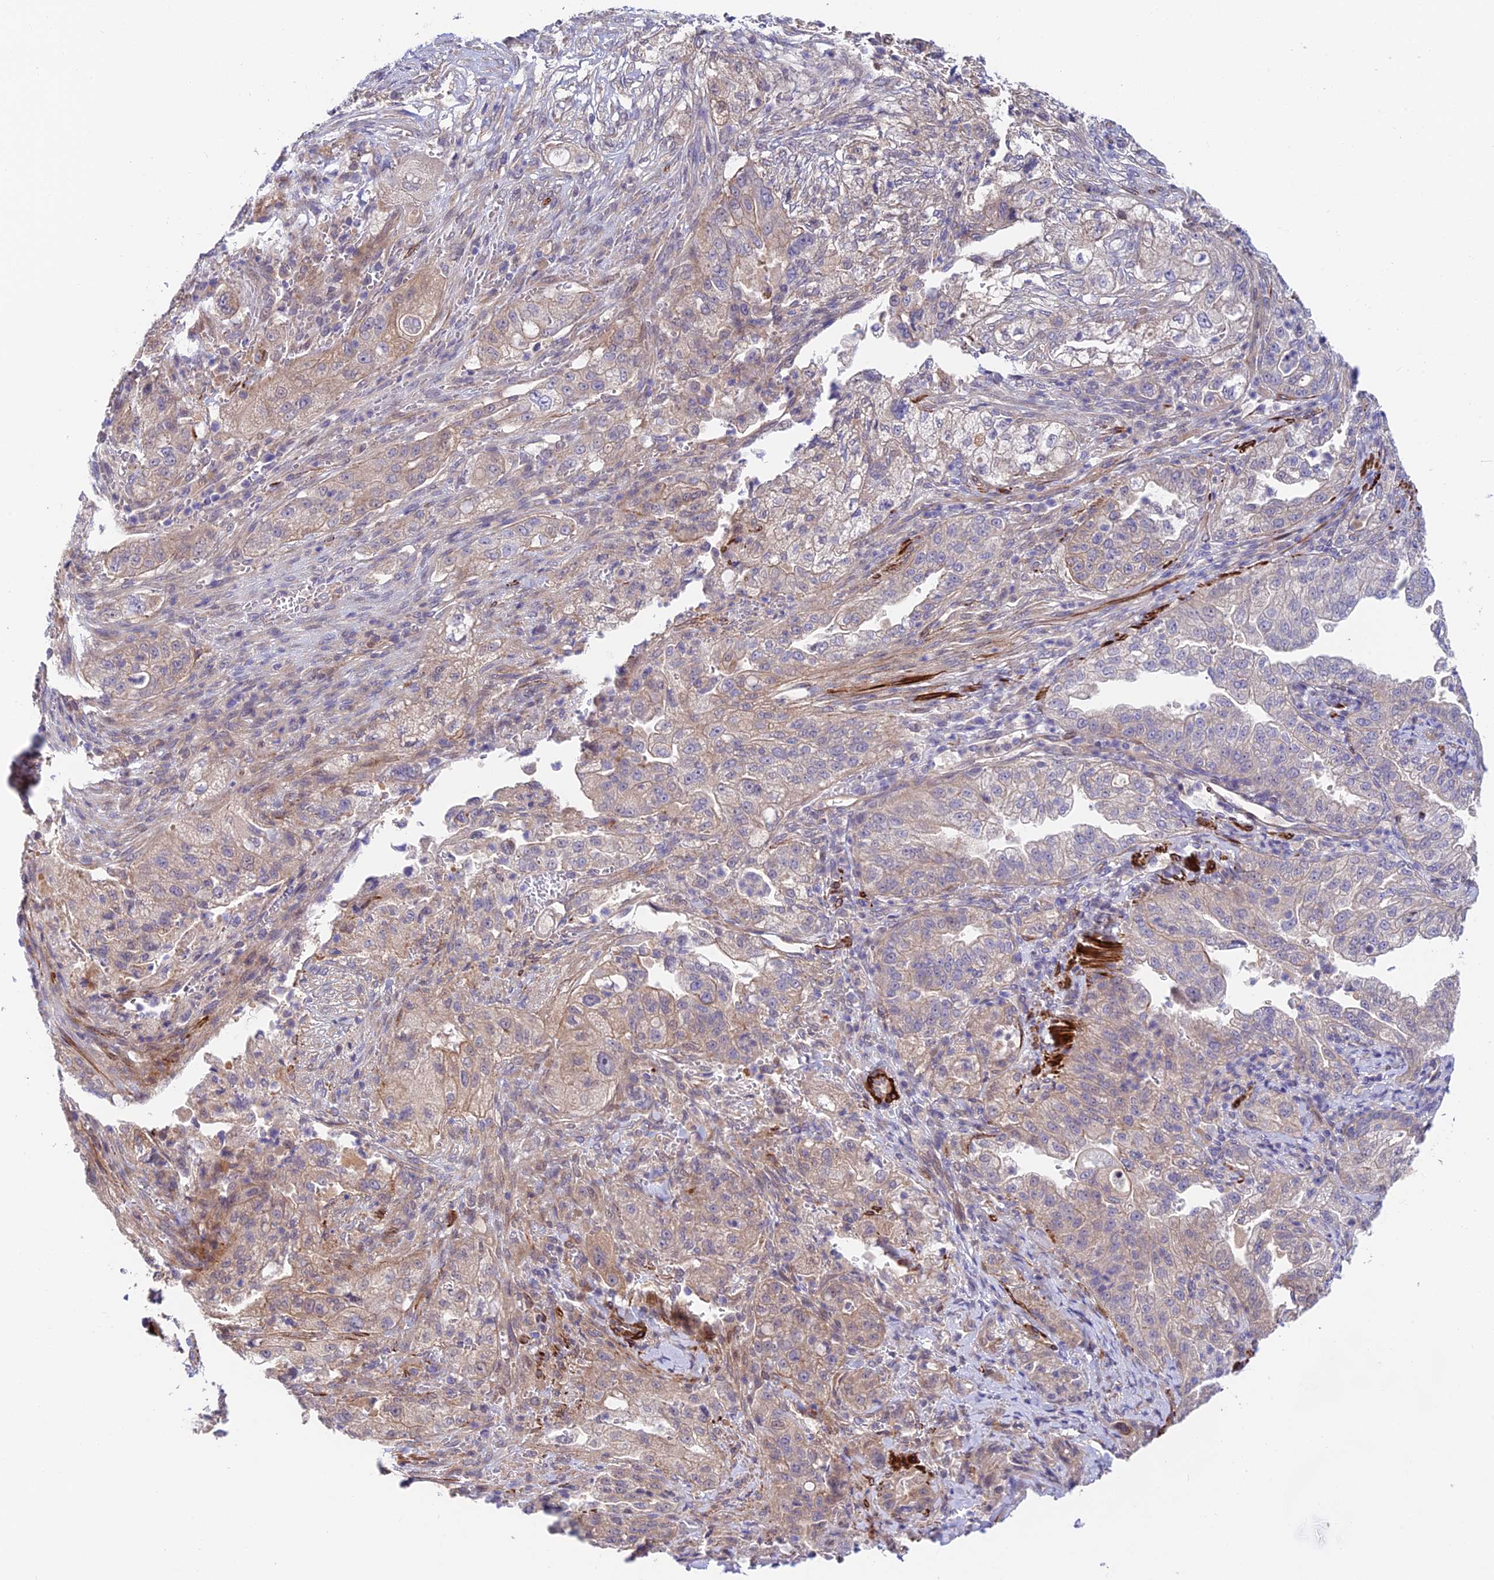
{"staining": {"intensity": "weak", "quantity": "25%-75%", "location": "cytoplasmic/membranous"}, "tissue": "pancreatic cancer", "cell_type": "Tumor cells", "image_type": "cancer", "snomed": [{"axis": "morphology", "description": "Adenocarcinoma, NOS"}, {"axis": "topography", "description": "Pancreas"}], "caption": "Human pancreatic adenocarcinoma stained with a protein marker reveals weak staining in tumor cells.", "gene": "ANKRD50", "patient": {"sex": "female", "age": 78}}